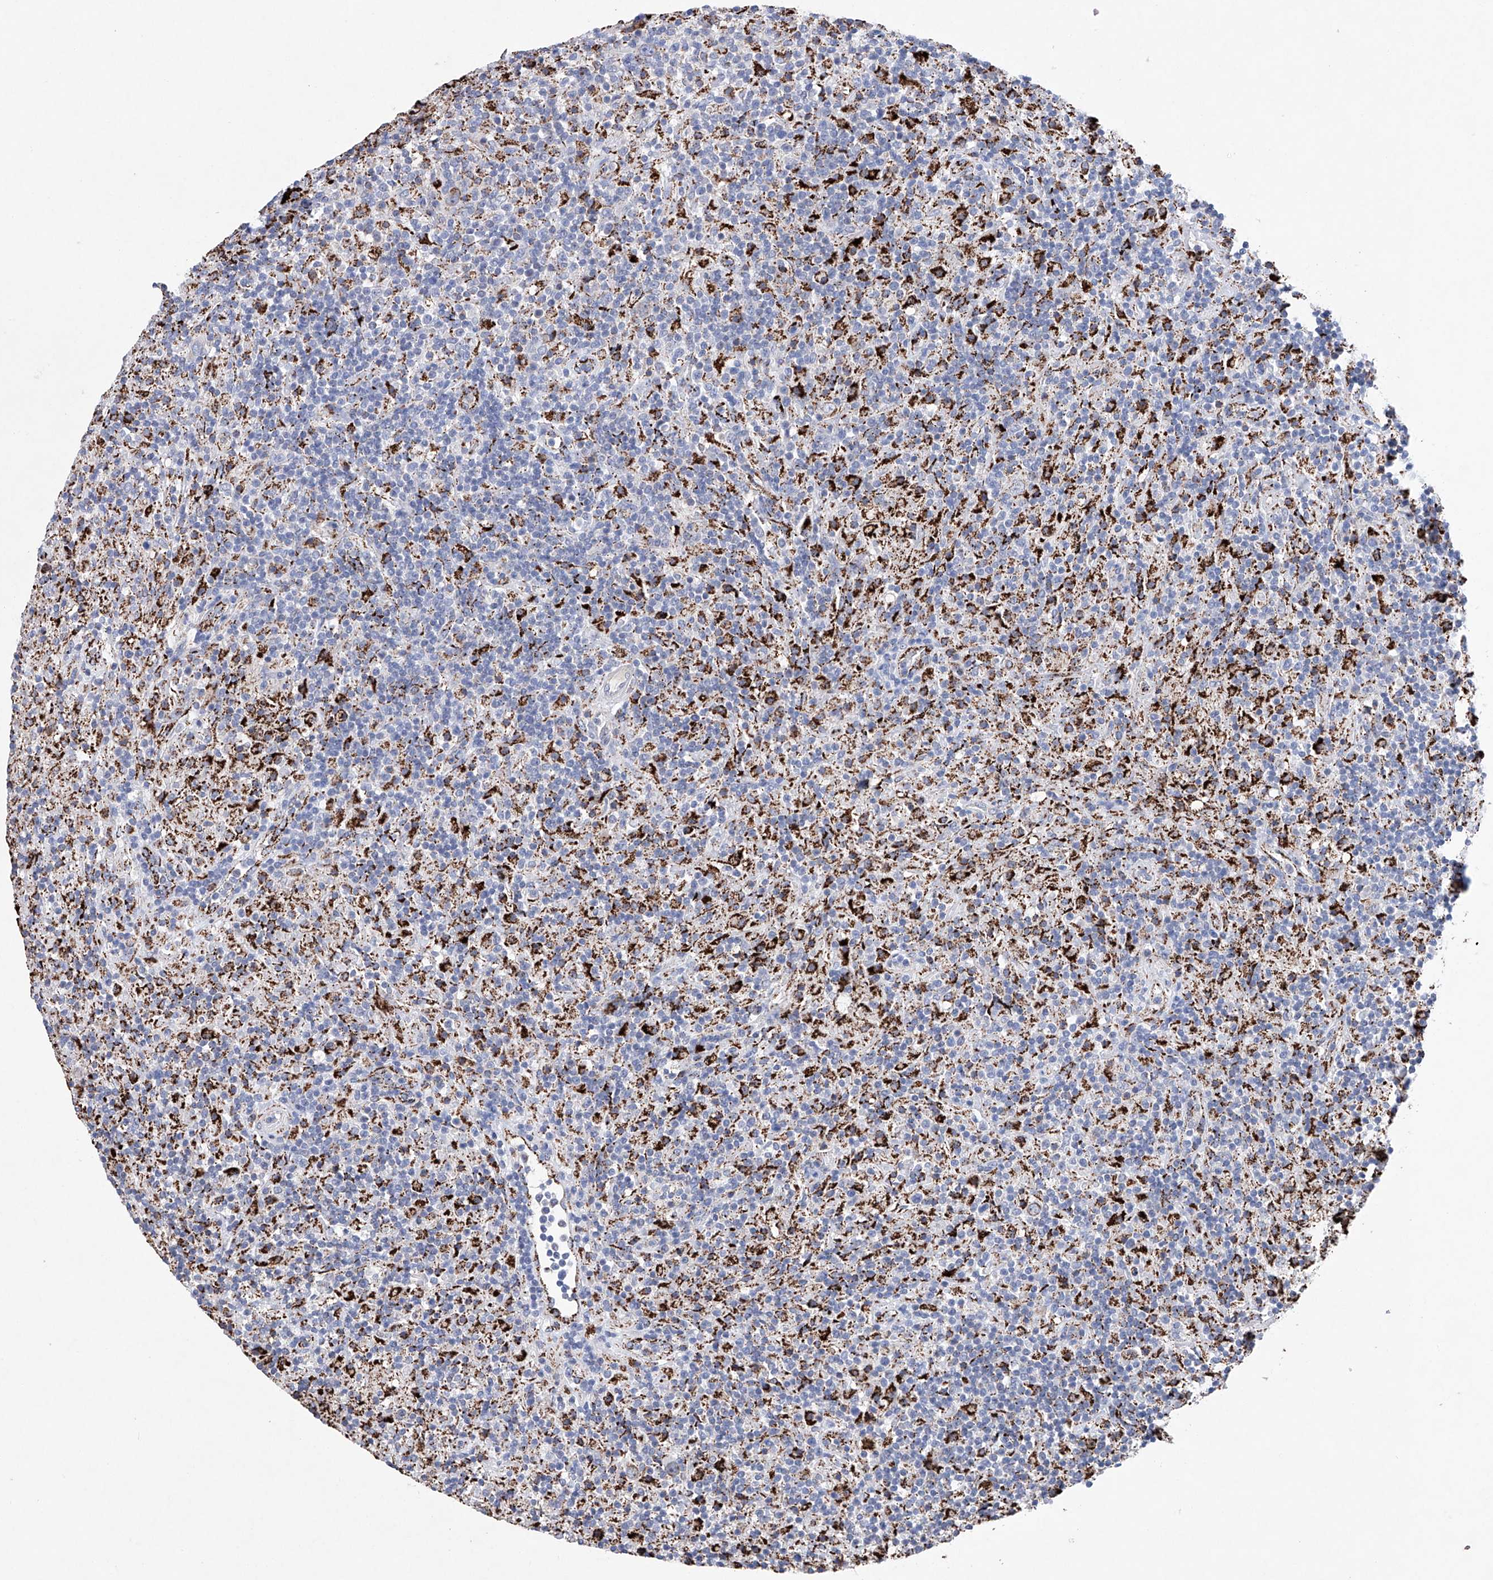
{"staining": {"intensity": "negative", "quantity": "none", "location": "none"}, "tissue": "lymphoma", "cell_type": "Tumor cells", "image_type": "cancer", "snomed": [{"axis": "morphology", "description": "Hodgkin's disease, NOS"}, {"axis": "topography", "description": "Lymph node"}], "caption": "Protein analysis of lymphoma exhibits no significant positivity in tumor cells.", "gene": "NRROS", "patient": {"sex": "male", "age": 70}}